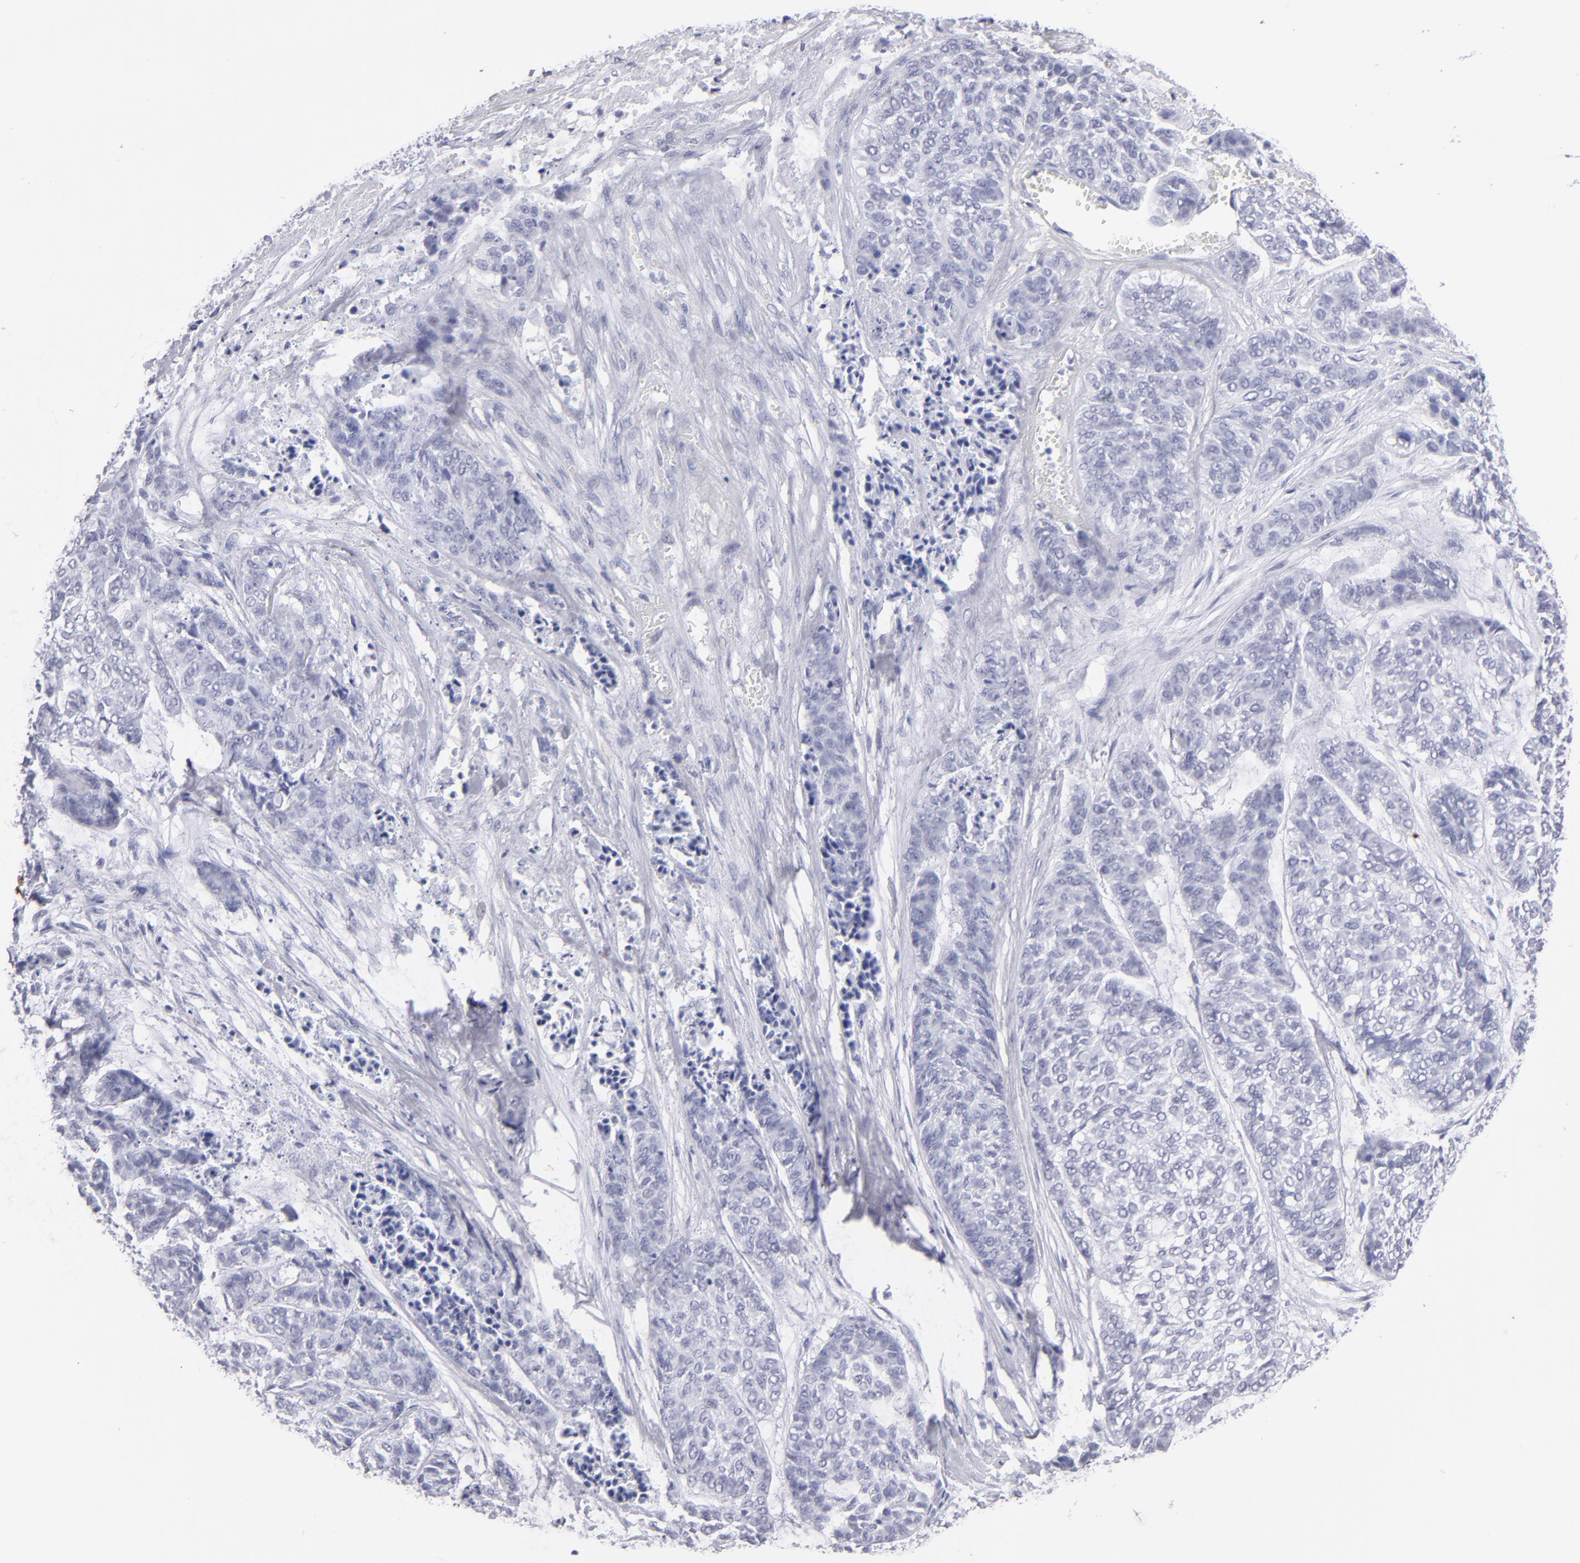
{"staining": {"intensity": "negative", "quantity": "none", "location": "none"}, "tissue": "skin cancer", "cell_type": "Tumor cells", "image_type": "cancer", "snomed": [{"axis": "morphology", "description": "Basal cell carcinoma"}, {"axis": "topography", "description": "Skin"}], "caption": "Immunohistochemistry of human skin cancer demonstrates no staining in tumor cells. (Immunohistochemistry, brightfield microscopy, high magnification).", "gene": "ALDOB", "patient": {"sex": "female", "age": 64}}